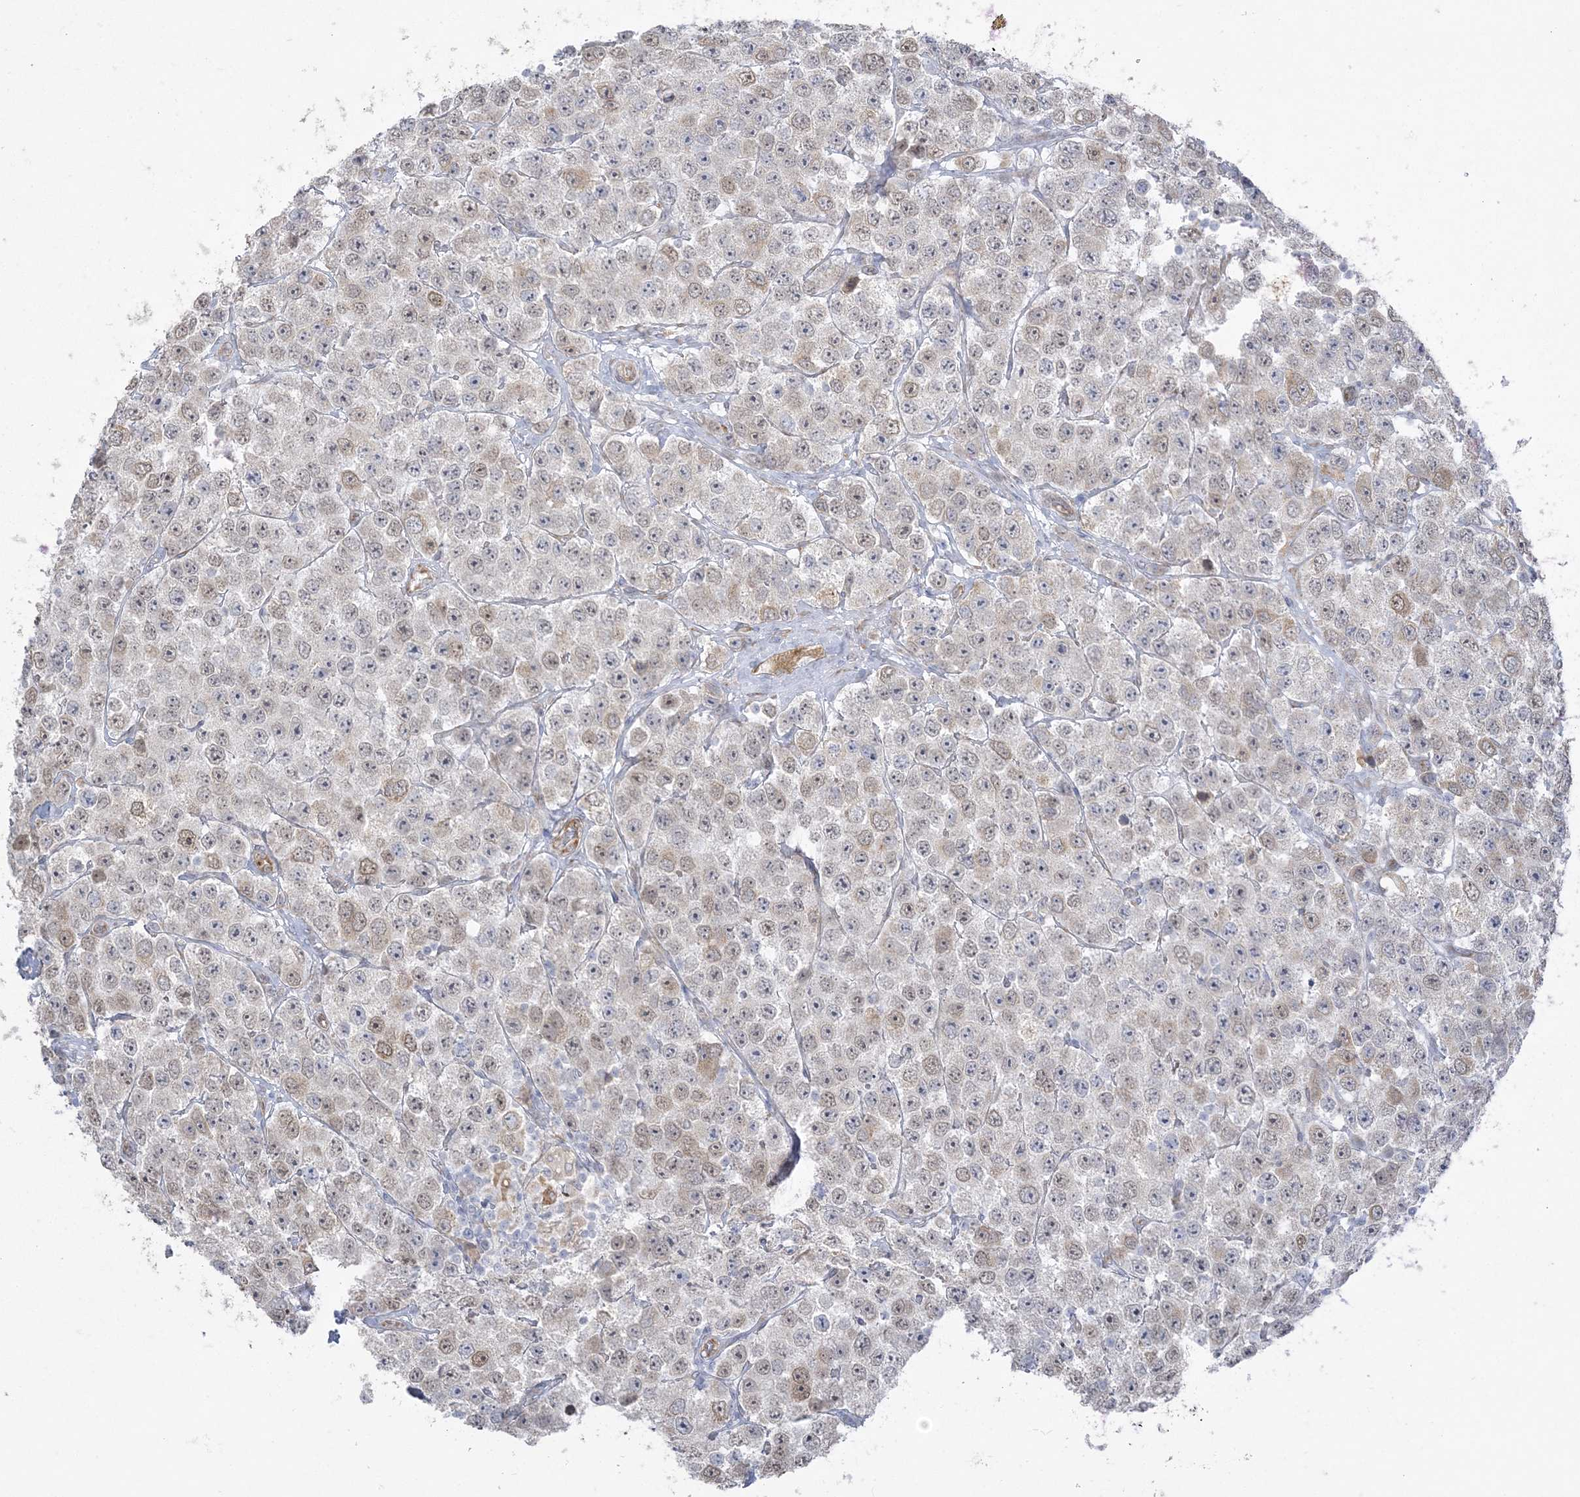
{"staining": {"intensity": "weak", "quantity": "25%-75%", "location": "nuclear"}, "tissue": "testis cancer", "cell_type": "Tumor cells", "image_type": "cancer", "snomed": [{"axis": "morphology", "description": "Seminoma, NOS"}, {"axis": "topography", "description": "Testis"}], "caption": "Testis cancer stained for a protein shows weak nuclear positivity in tumor cells.", "gene": "ZC3H6", "patient": {"sex": "male", "age": 28}}